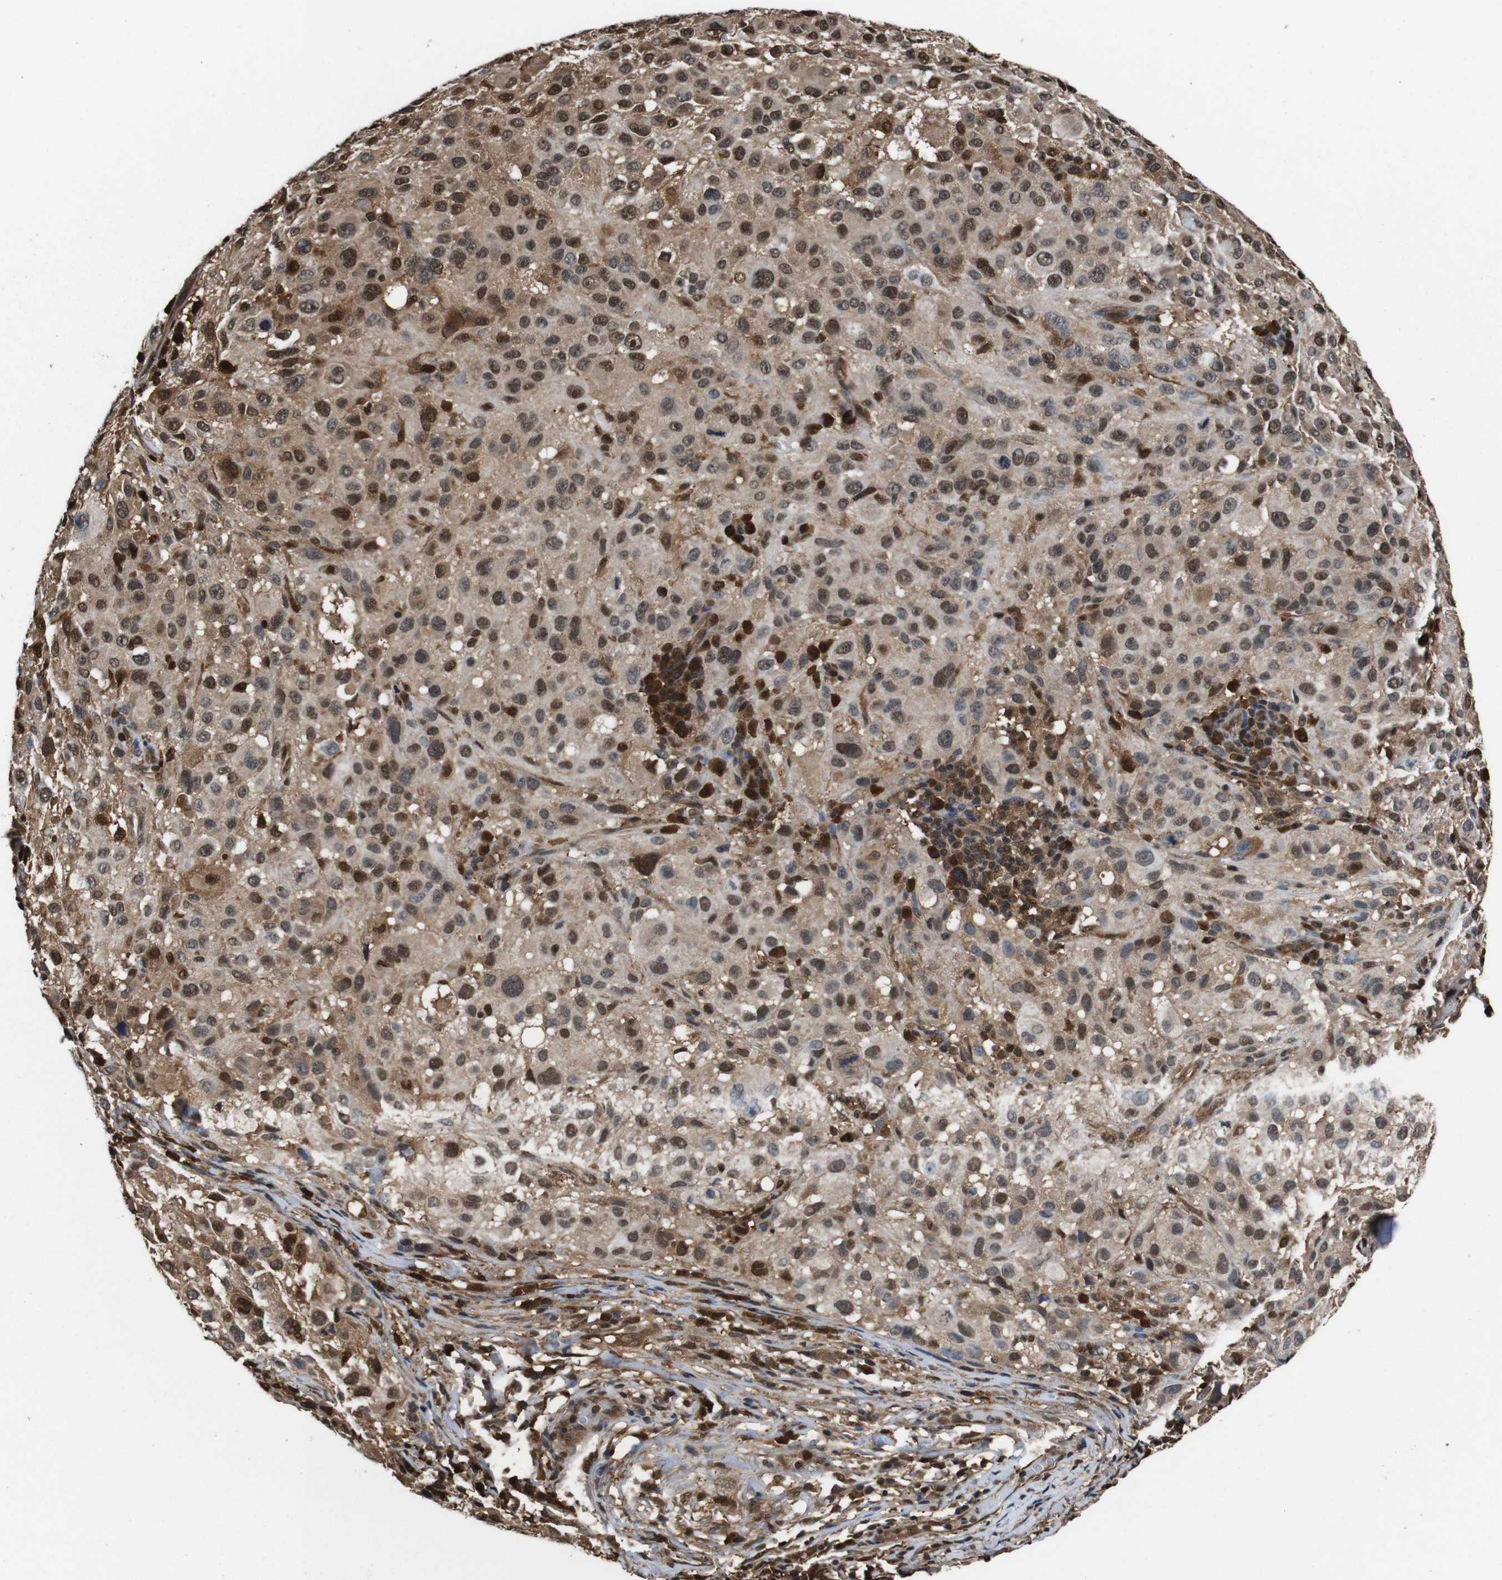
{"staining": {"intensity": "moderate", "quantity": "25%-75%", "location": "cytoplasmic/membranous,nuclear"}, "tissue": "melanoma", "cell_type": "Tumor cells", "image_type": "cancer", "snomed": [{"axis": "morphology", "description": "Necrosis, NOS"}, {"axis": "morphology", "description": "Malignant melanoma, NOS"}, {"axis": "topography", "description": "Skin"}], "caption": "Immunohistochemistry staining of melanoma, which exhibits medium levels of moderate cytoplasmic/membranous and nuclear staining in approximately 25%-75% of tumor cells indicating moderate cytoplasmic/membranous and nuclear protein expression. The staining was performed using DAB (brown) for protein detection and nuclei were counterstained in hematoxylin (blue).", "gene": "VCP", "patient": {"sex": "female", "age": 87}}